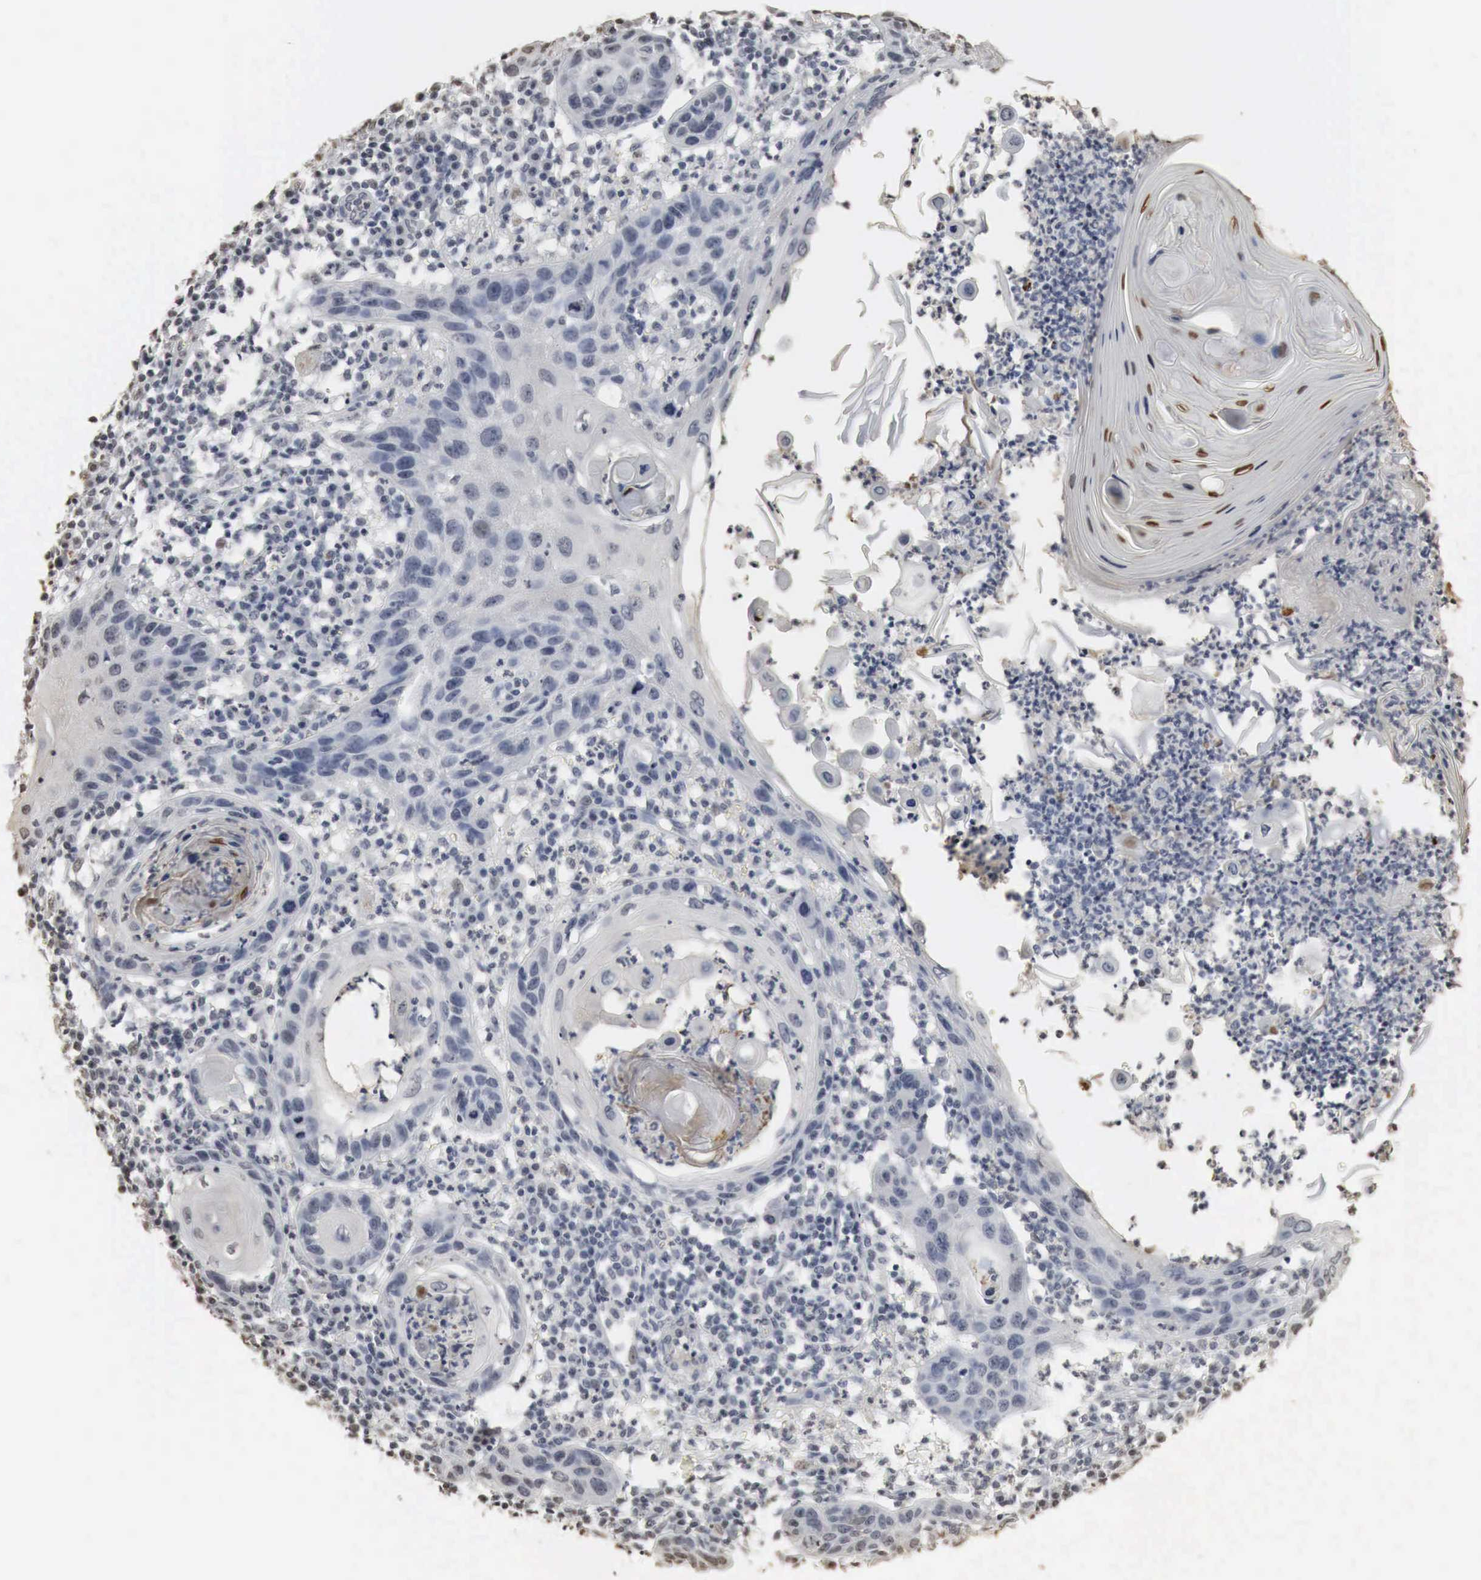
{"staining": {"intensity": "moderate", "quantity": "<25%", "location": "nuclear"}, "tissue": "skin cancer", "cell_type": "Tumor cells", "image_type": "cancer", "snomed": [{"axis": "morphology", "description": "Squamous cell carcinoma, NOS"}, {"axis": "topography", "description": "Skin"}], "caption": "This micrograph exhibits IHC staining of human squamous cell carcinoma (skin), with low moderate nuclear positivity in approximately <25% of tumor cells.", "gene": "ERBB4", "patient": {"sex": "female", "age": 74}}